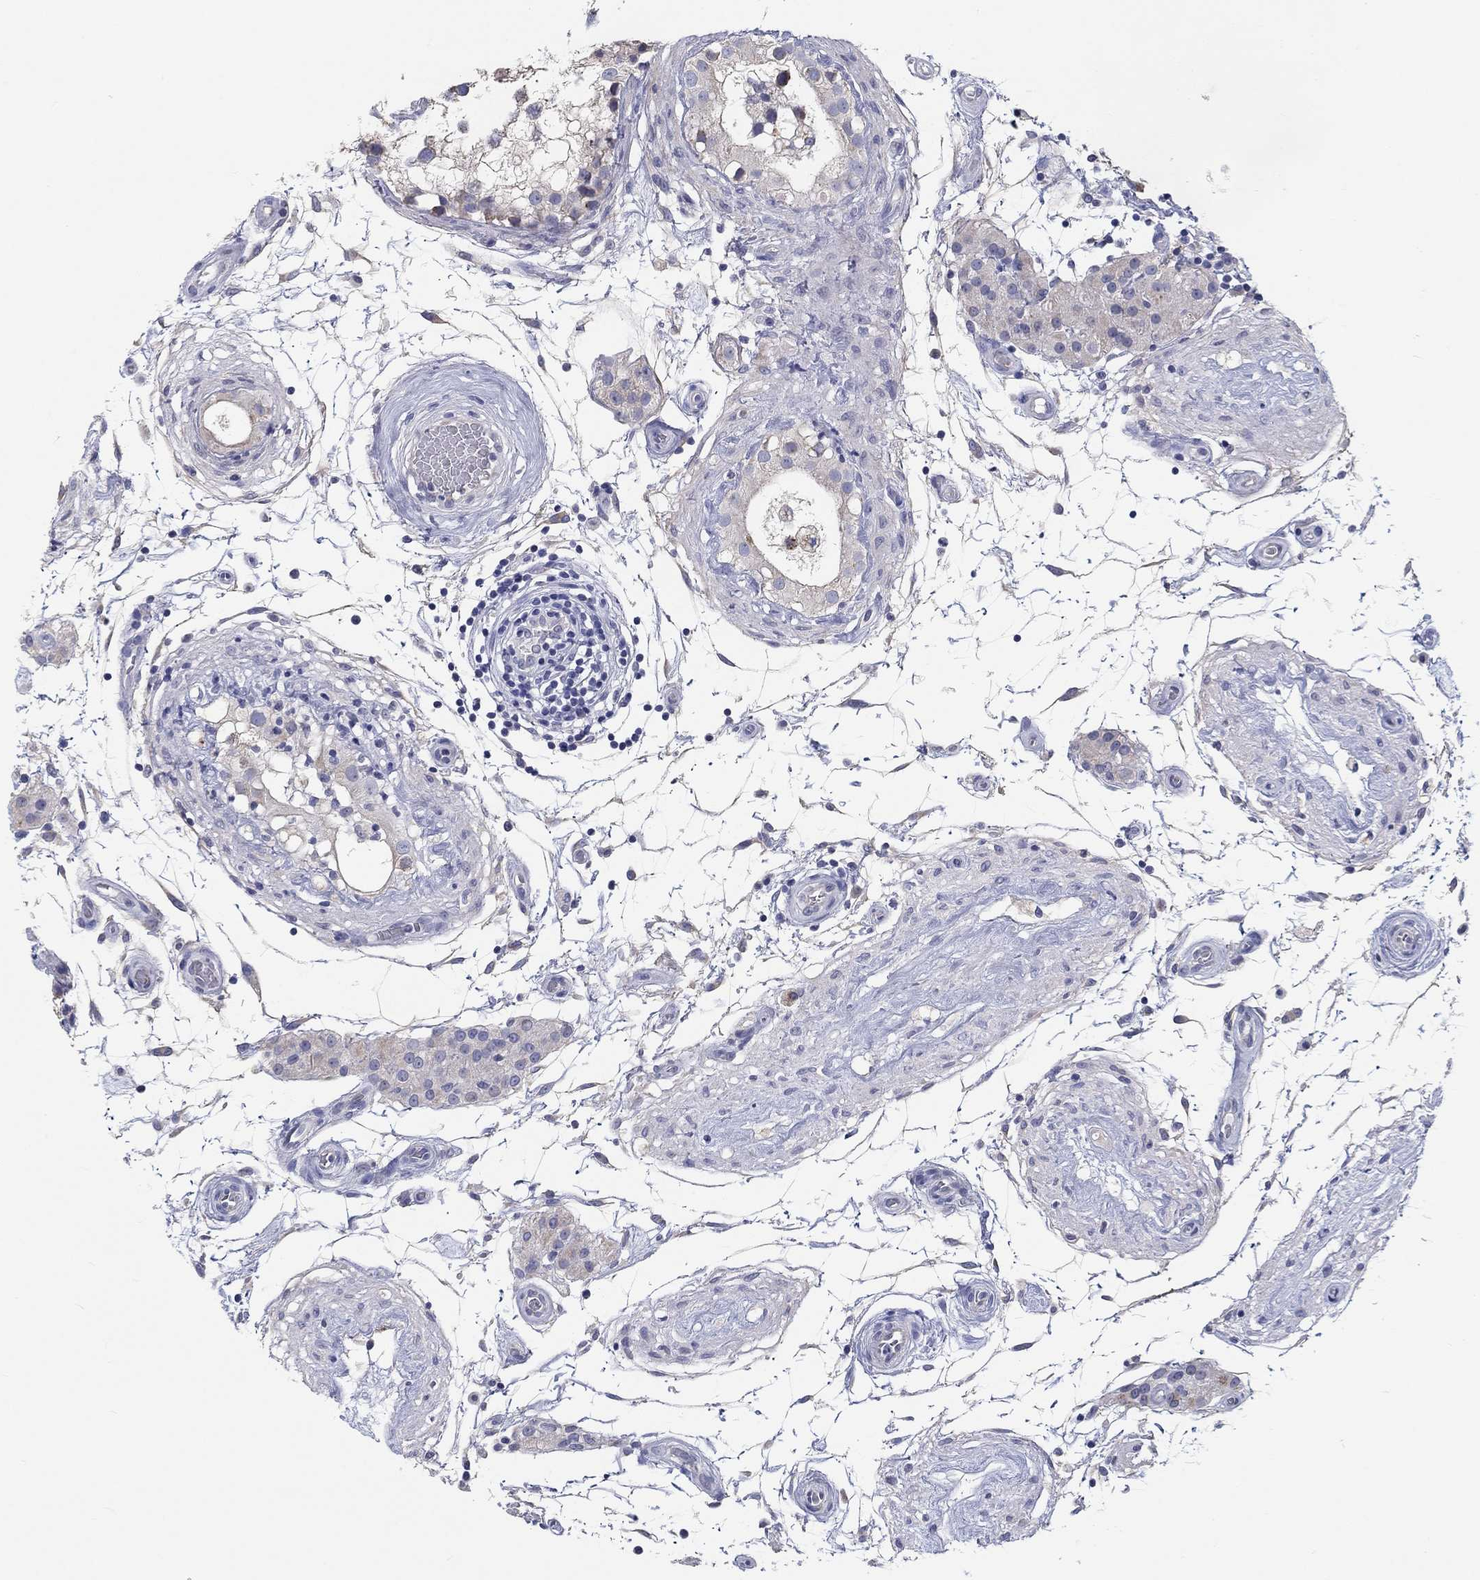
{"staining": {"intensity": "weak", "quantity": "<25%", "location": "cytoplasmic/membranous"}, "tissue": "testis", "cell_type": "Cells in seminiferous ducts", "image_type": "normal", "snomed": [{"axis": "morphology", "description": "Normal tissue, NOS"}, {"axis": "morphology", "description": "Seminoma, NOS"}, {"axis": "topography", "description": "Testis"}], "caption": "Cells in seminiferous ducts are negative for brown protein staining in benign testis. (Stains: DAB immunohistochemistry with hematoxylin counter stain, Microscopy: brightfield microscopy at high magnification).", "gene": "LRRC4C", "patient": {"sex": "male", "age": 65}}